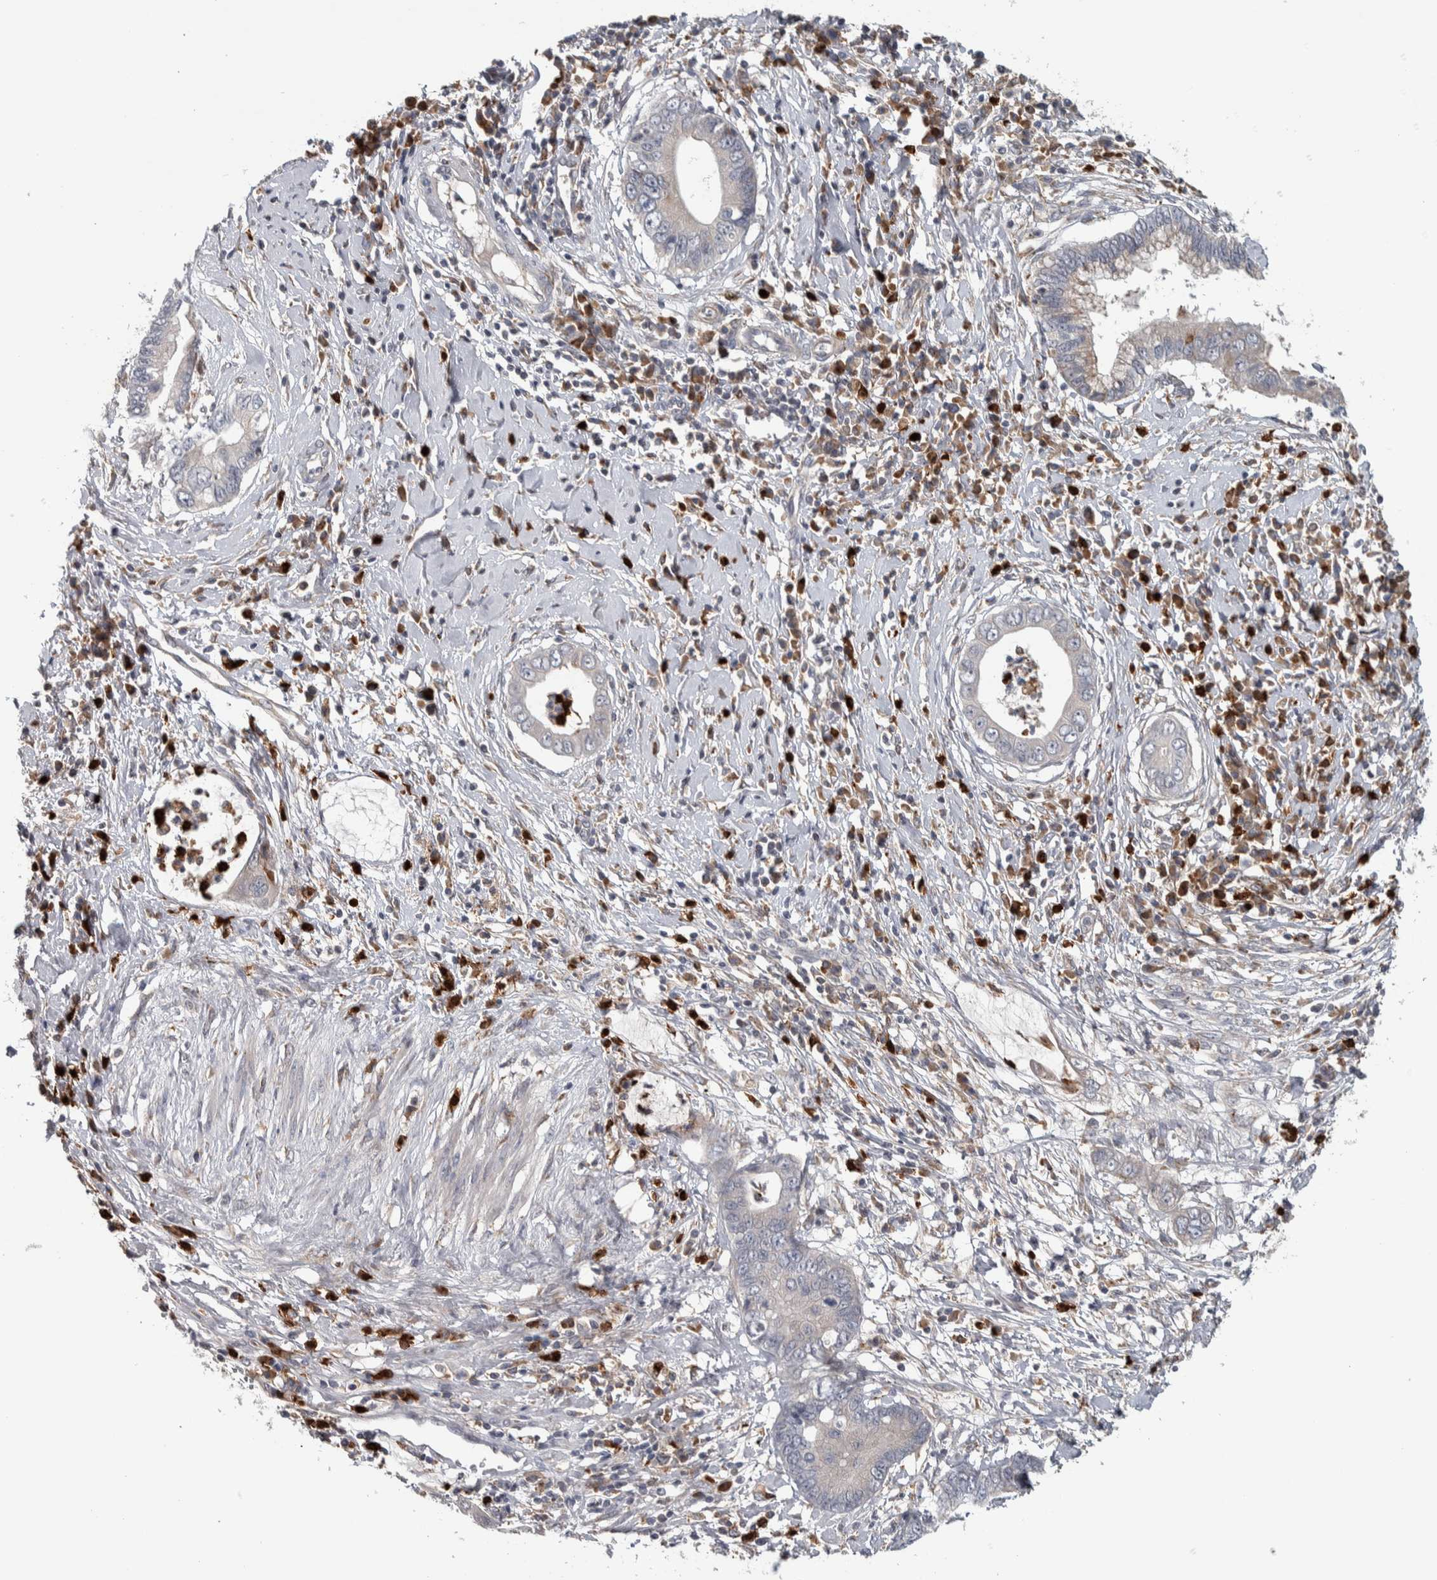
{"staining": {"intensity": "weak", "quantity": "<25%", "location": "cytoplasmic/membranous"}, "tissue": "cervical cancer", "cell_type": "Tumor cells", "image_type": "cancer", "snomed": [{"axis": "morphology", "description": "Adenocarcinoma, NOS"}, {"axis": "topography", "description": "Cervix"}], "caption": "Human adenocarcinoma (cervical) stained for a protein using immunohistochemistry (IHC) shows no positivity in tumor cells.", "gene": "ADPRM", "patient": {"sex": "female", "age": 44}}